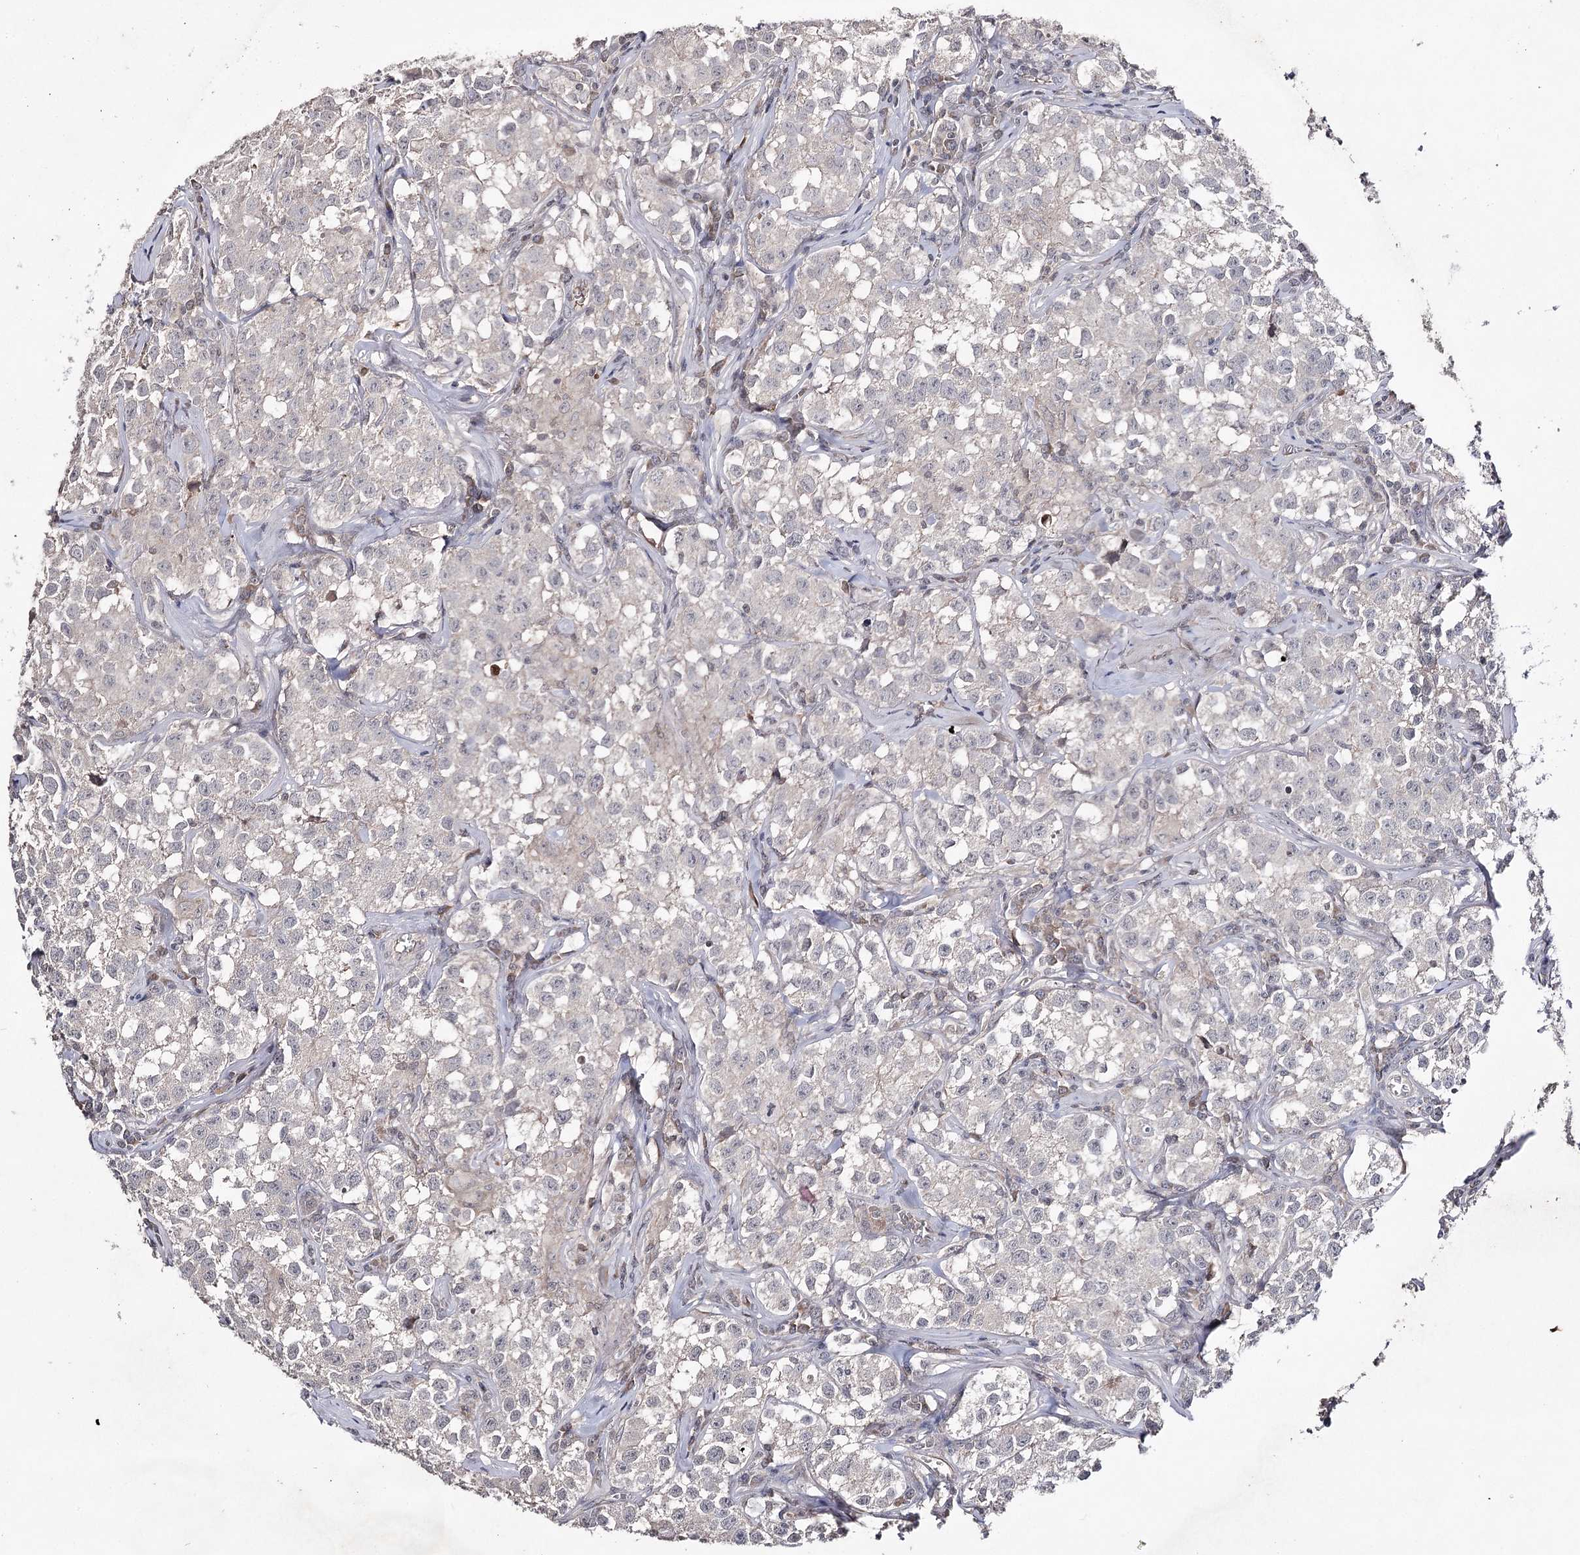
{"staining": {"intensity": "negative", "quantity": "none", "location": "none"}, "tissue": "testis cancer", "cell_type": "Tumor cells", "image_type": "cancer", "snomed": [{"axis": "morphology", "description": "Seminoma, NOS"}, {"axis": "morphology", "description": "Carcinoma, Embryonal, NOS"}, {"axis": "topography", "description": "Testis"}], "caption": "A high-resolution image shows immunohistochemistry staining of seminoma (testis), which demonstrates no significant expression in tumor cells.", "gene": "SYNGR3", "patient": {"sex": "male", "age": 43}}